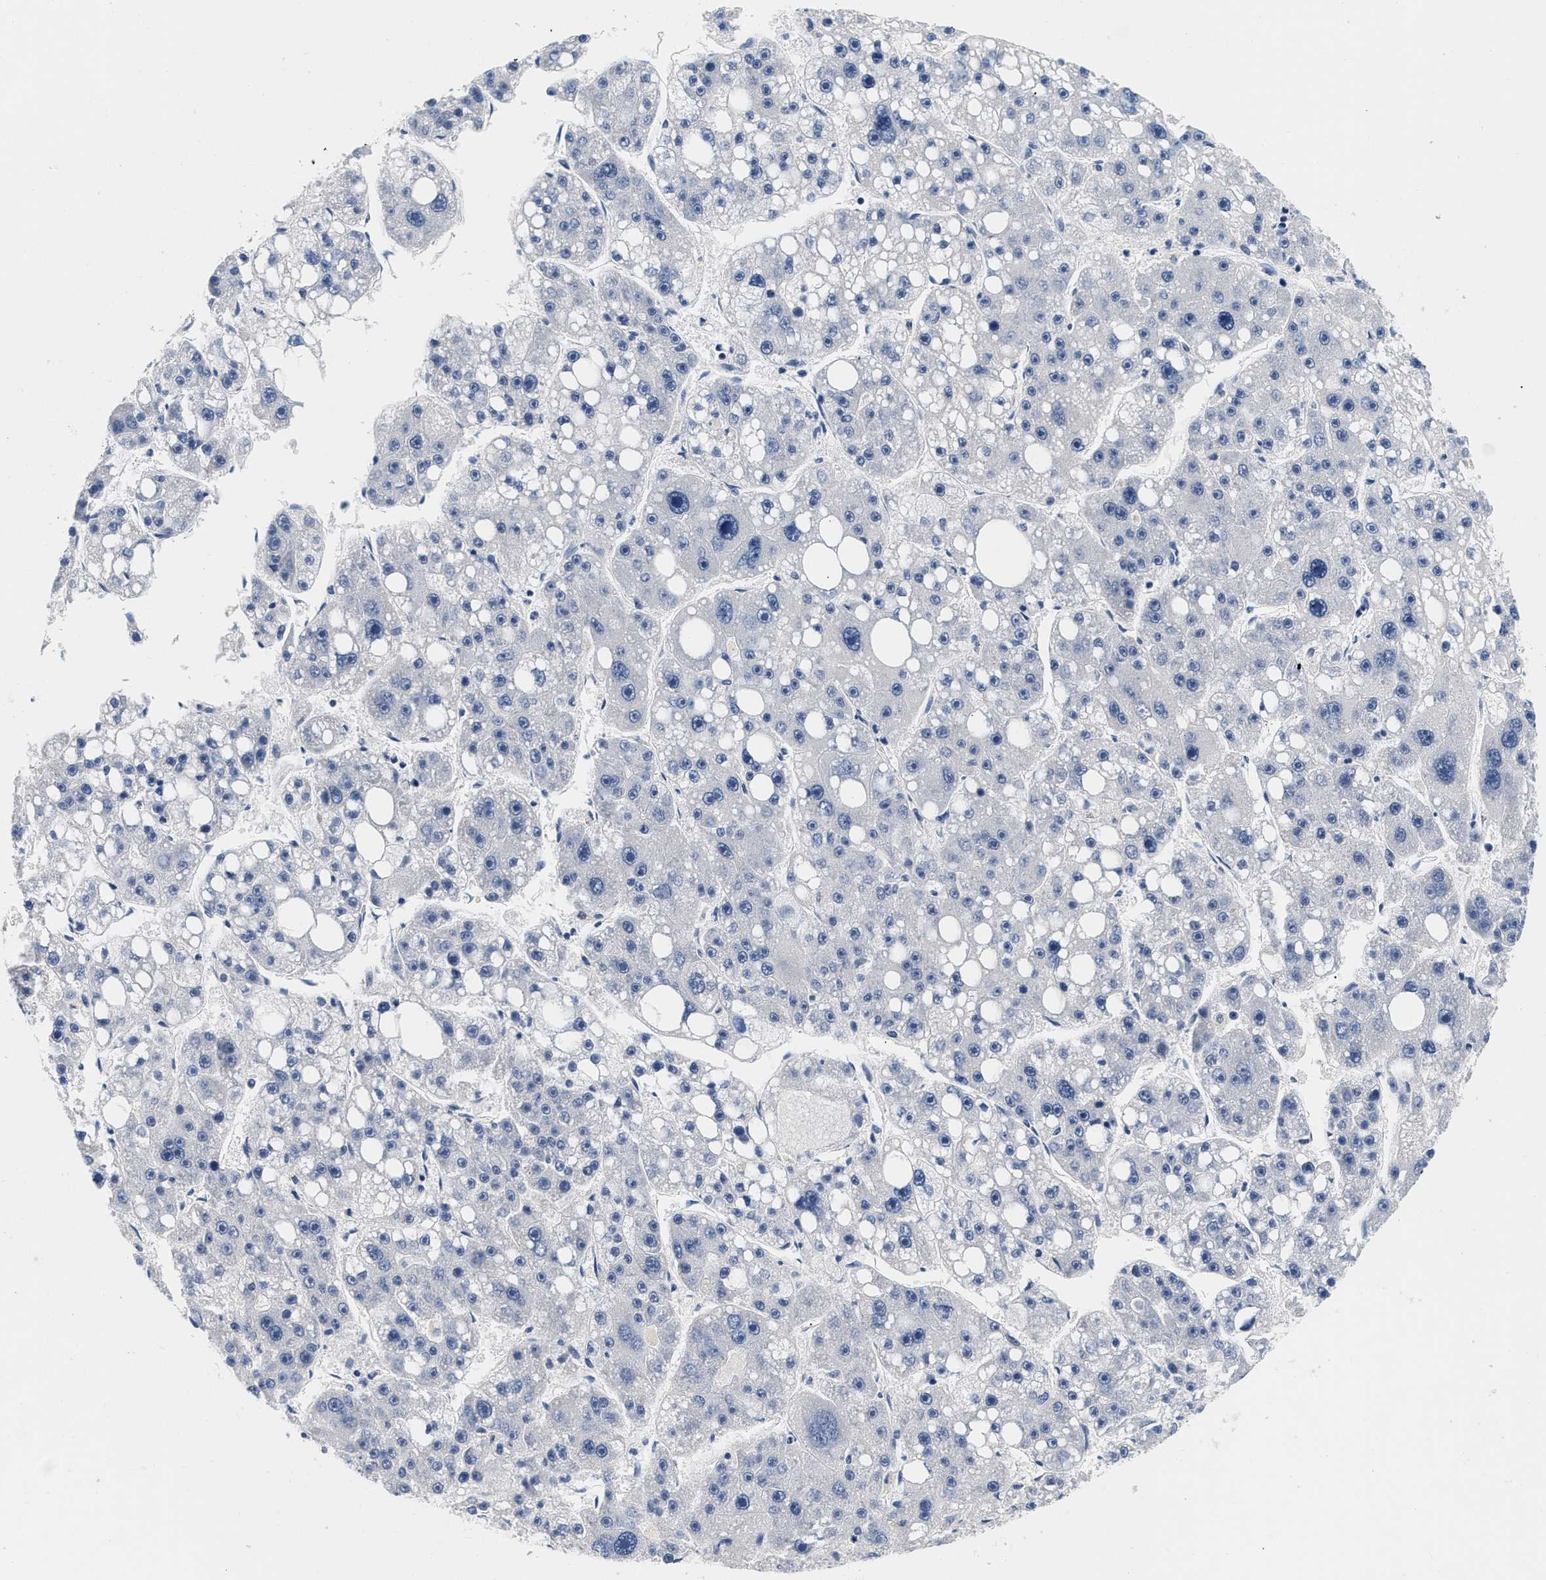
{"staining": {"intensity": "negative", "quantity": "none", "location": "none"}, "tissue": "liver cancer", "cell_type": "Tumor cells", "image_type": "cancer", "snomed": [{"axis": "morphology", "description": "Carcinoma, Hepatocellular, NOS"}, {"axis": "topography", "description": "Liver"}], "caption": "This is a photomicrograph of IHC staining of liver cancer (hepatocellular carcinoma), which shows no staining in tumor cells.", "gene": "PDP1", "patient": {"sex": "female", "age": 61}}